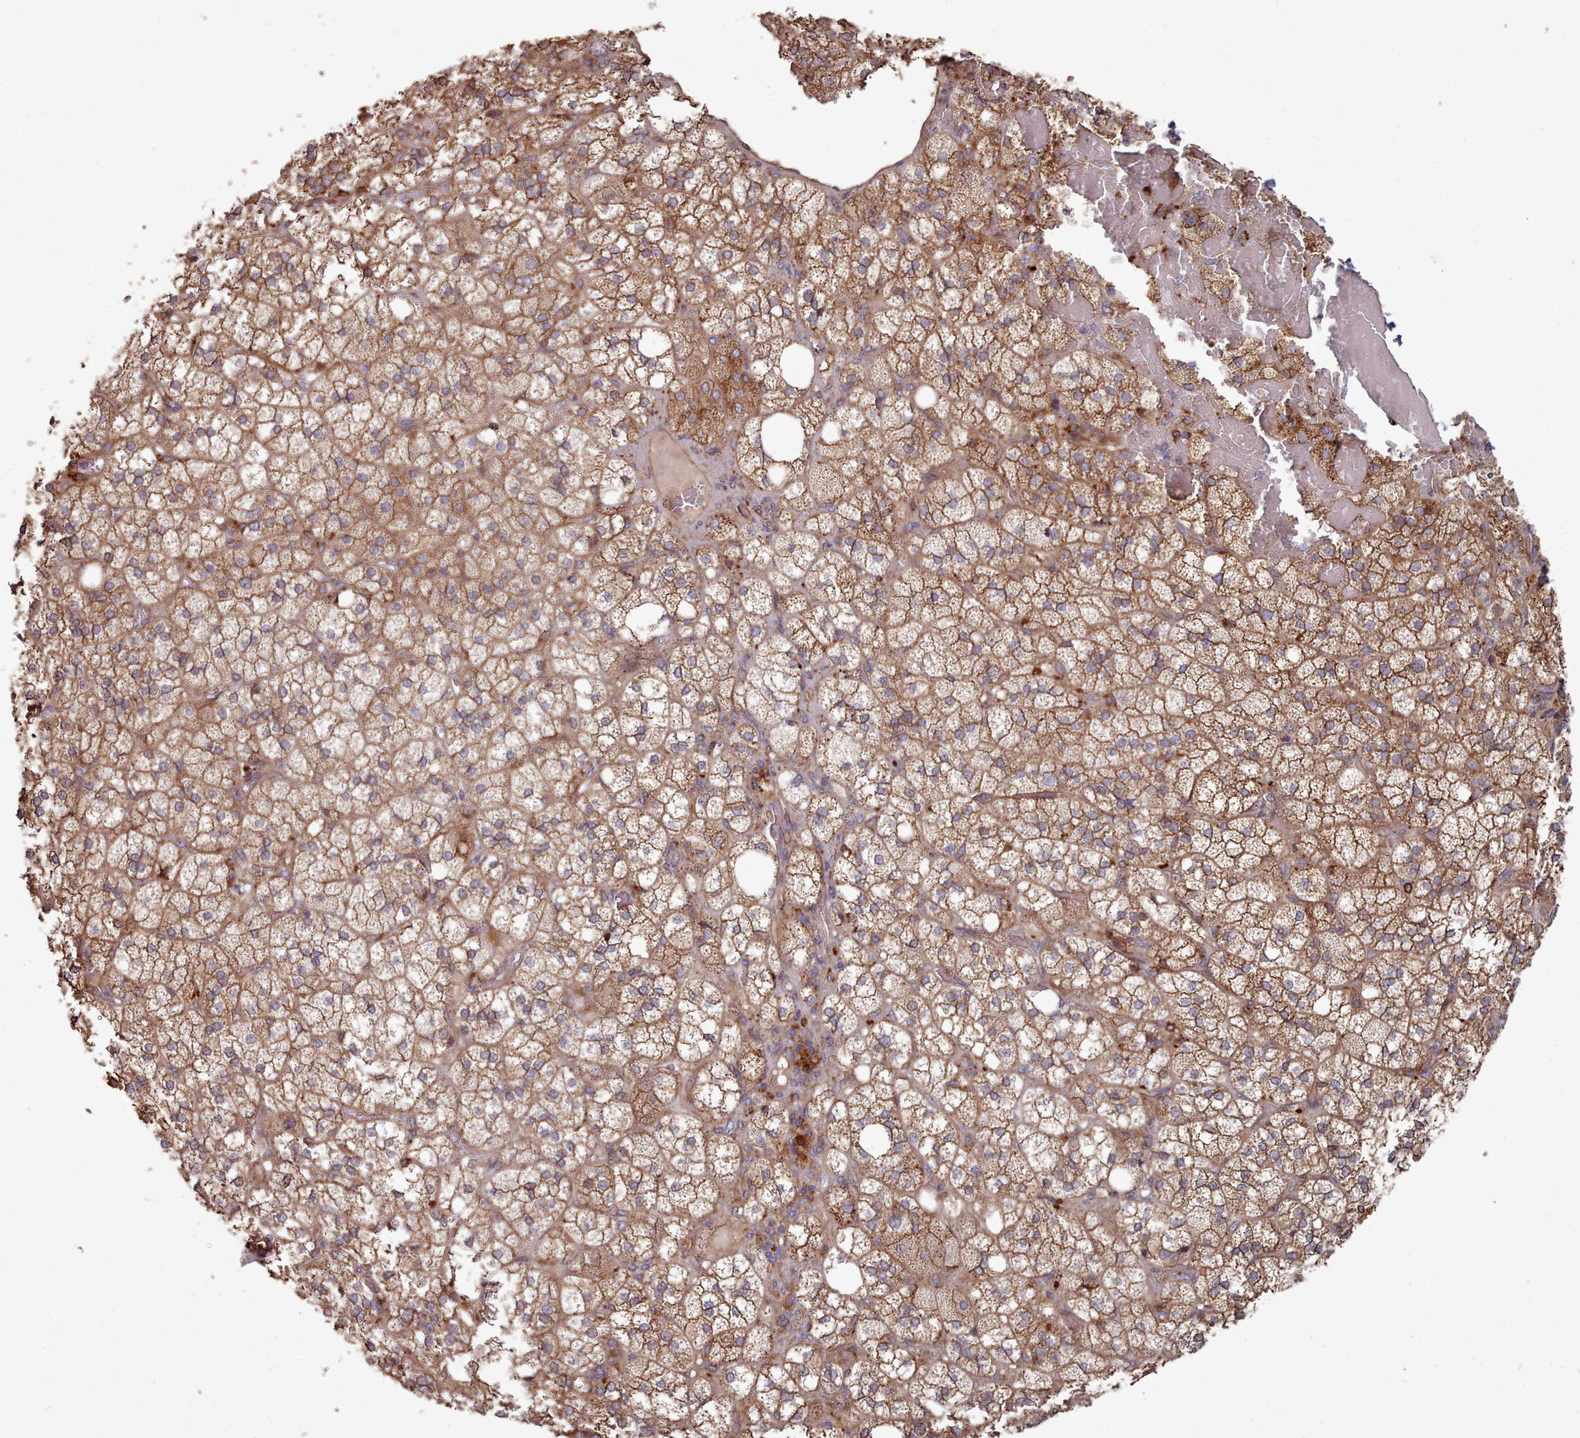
{"staining": {"intensity": "moderate", "quantity": ">75%", "location": "cytoplasmic/membranous"}, "tissue": "adrenal gland", "cell_type": "Glandular cells", "image_type": "normal", "snomed": [{"axis": "morphology", "description": "Normal tissue, NOS"}, {"axis": "topography", "description": "Adrenal gland"}], "caption": "The histopathology image shows immunohistochemical staining of benign adrenal gland. There is moderate cytoplasmic/membranous positivity is appreciated in approximately >75% of glandular cells. (IHC, brightfield microscopy, high magnification).", "gene": "THSD7B", "patient": {"sex": "male", "age": 61}}